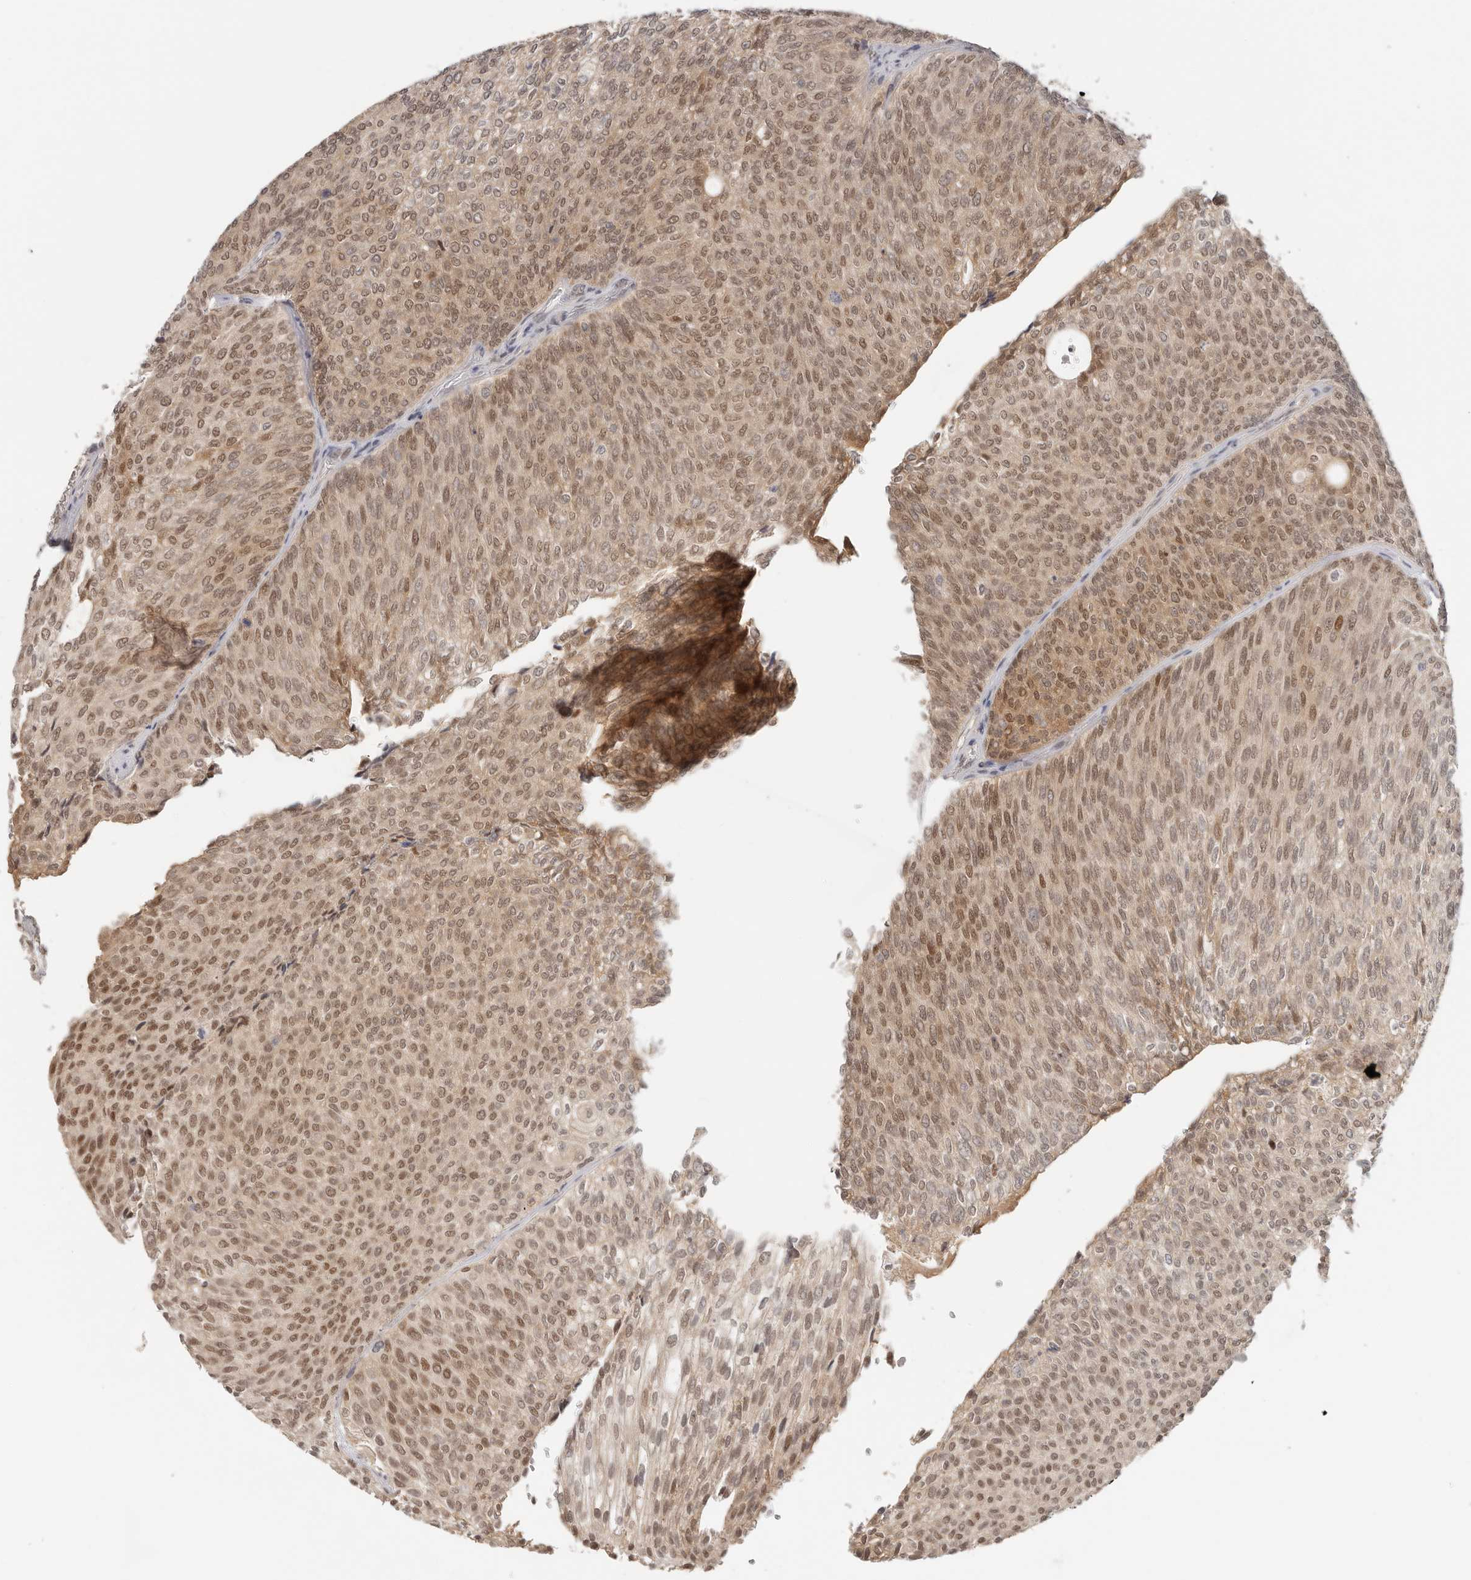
{"staining": {"intensity": "moderate", "quantity": ">75%", "location": "cytoplasmic/membranous,nuclear"}, "tissue": "urothelial cancer", "cell_type": "Tumor cells", "image_type": "cancer", "snomed": [{"axis": "morphology", "description": "Urothelial carcinoma, Low grade"}, {"axis": "topography", "description": "Urinary bladder"}], "caption": "Urothelial cancer stained for a protein (brown) exhibits moderate cytoplasmic/membranous and nuclear positive staining in approximately >75% of tumor cells.", "gene": "LARP7", "patient": {"sex": "female", "age": 79}}